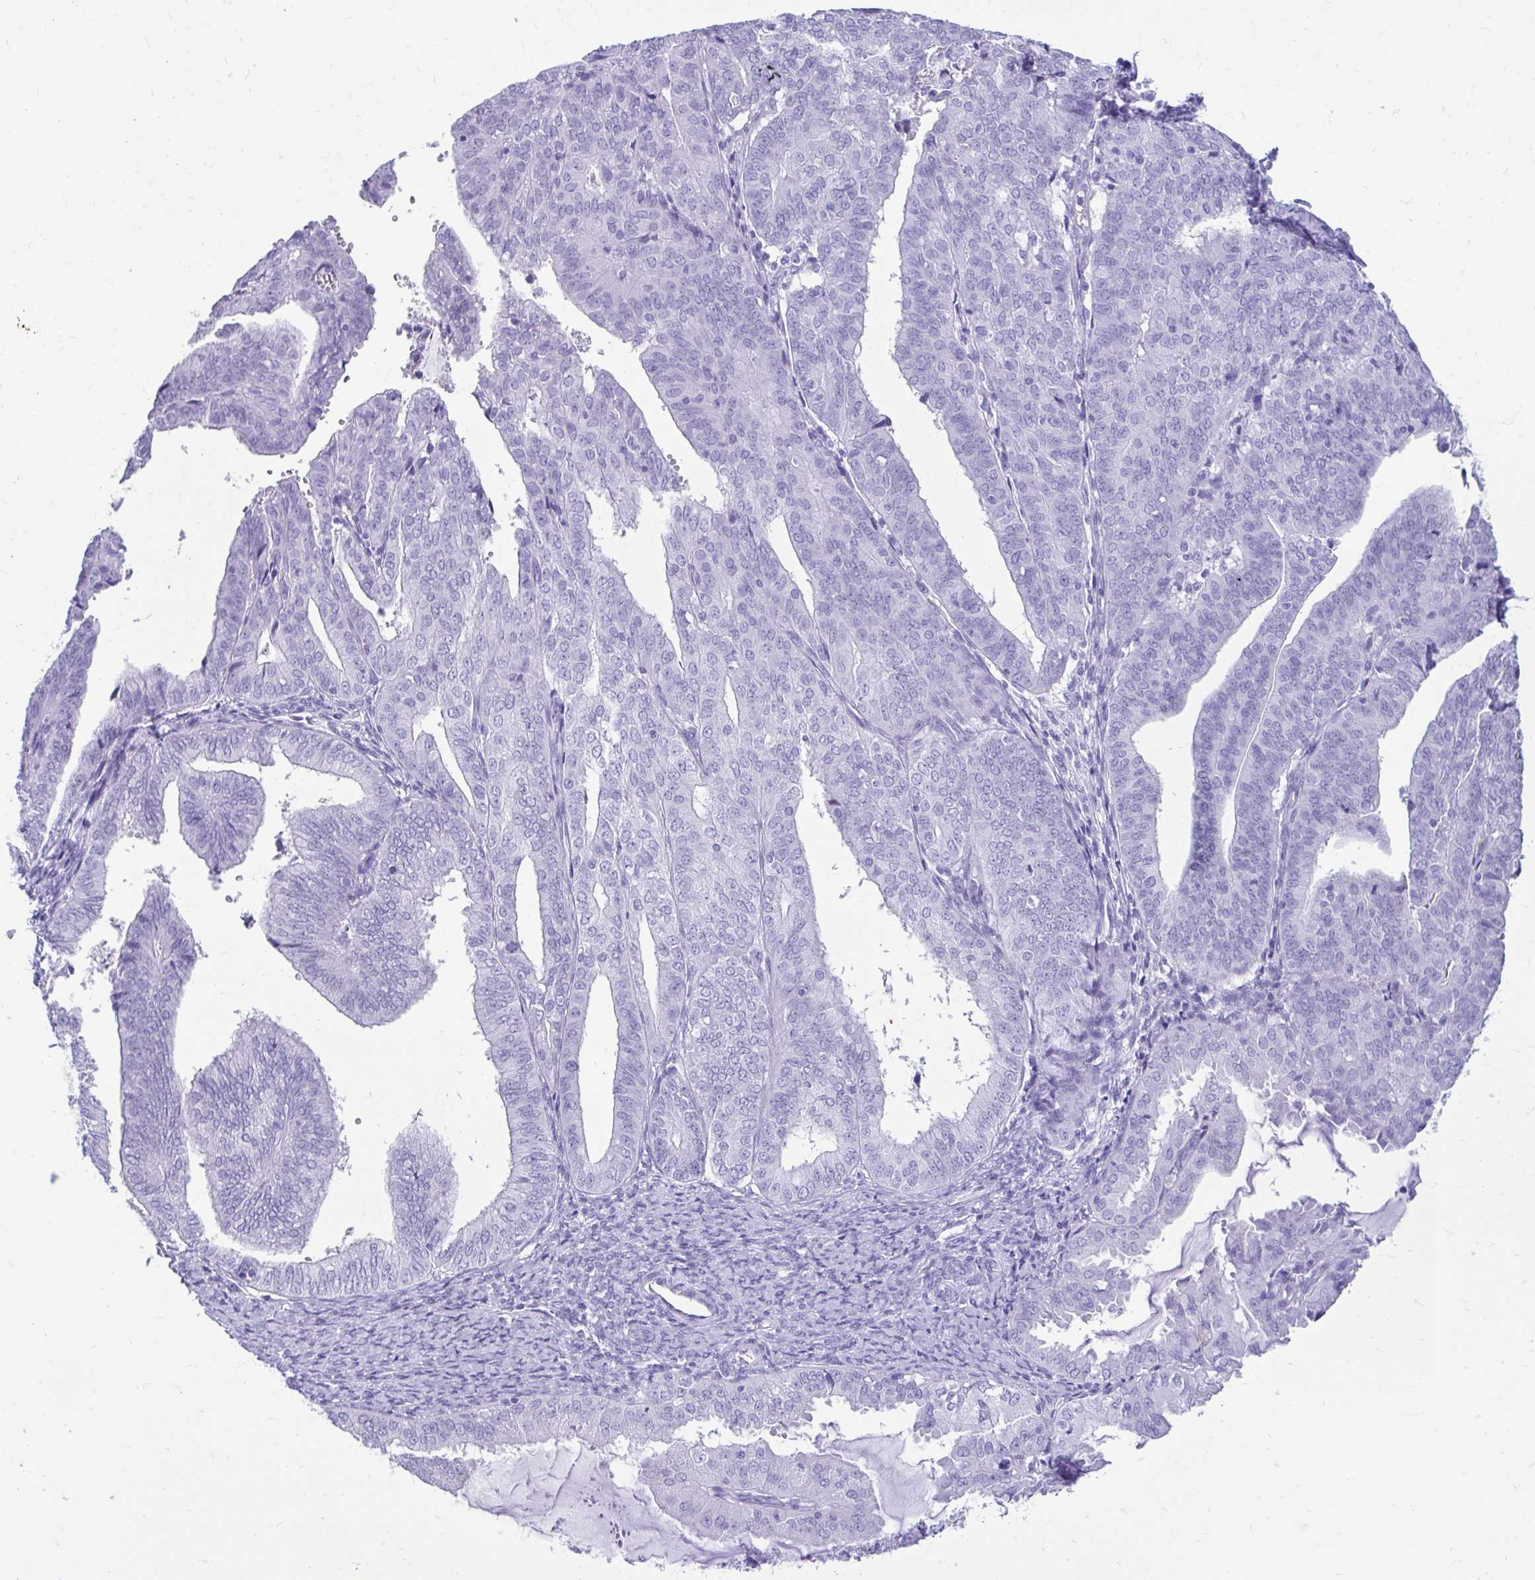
{"staining": {"intensity": "negative", "quantity": "none", "location": "none"}, "tissue": "endometrial cancer", "cell_type": "Tumor cells", "image_type": "cancer", "snomed": [{"axis": "morphology", "description": "Adenocarcinoma, NOS"}, {"axis": "topography", "description": "Endometrium"}], "caption": "Immunohistochemical staining of human endometrial adenocarcinoma reveals no significant staining in tumor cells.", "gene": "SMIM9", "patient": {"sex": "female", "age": 70}}